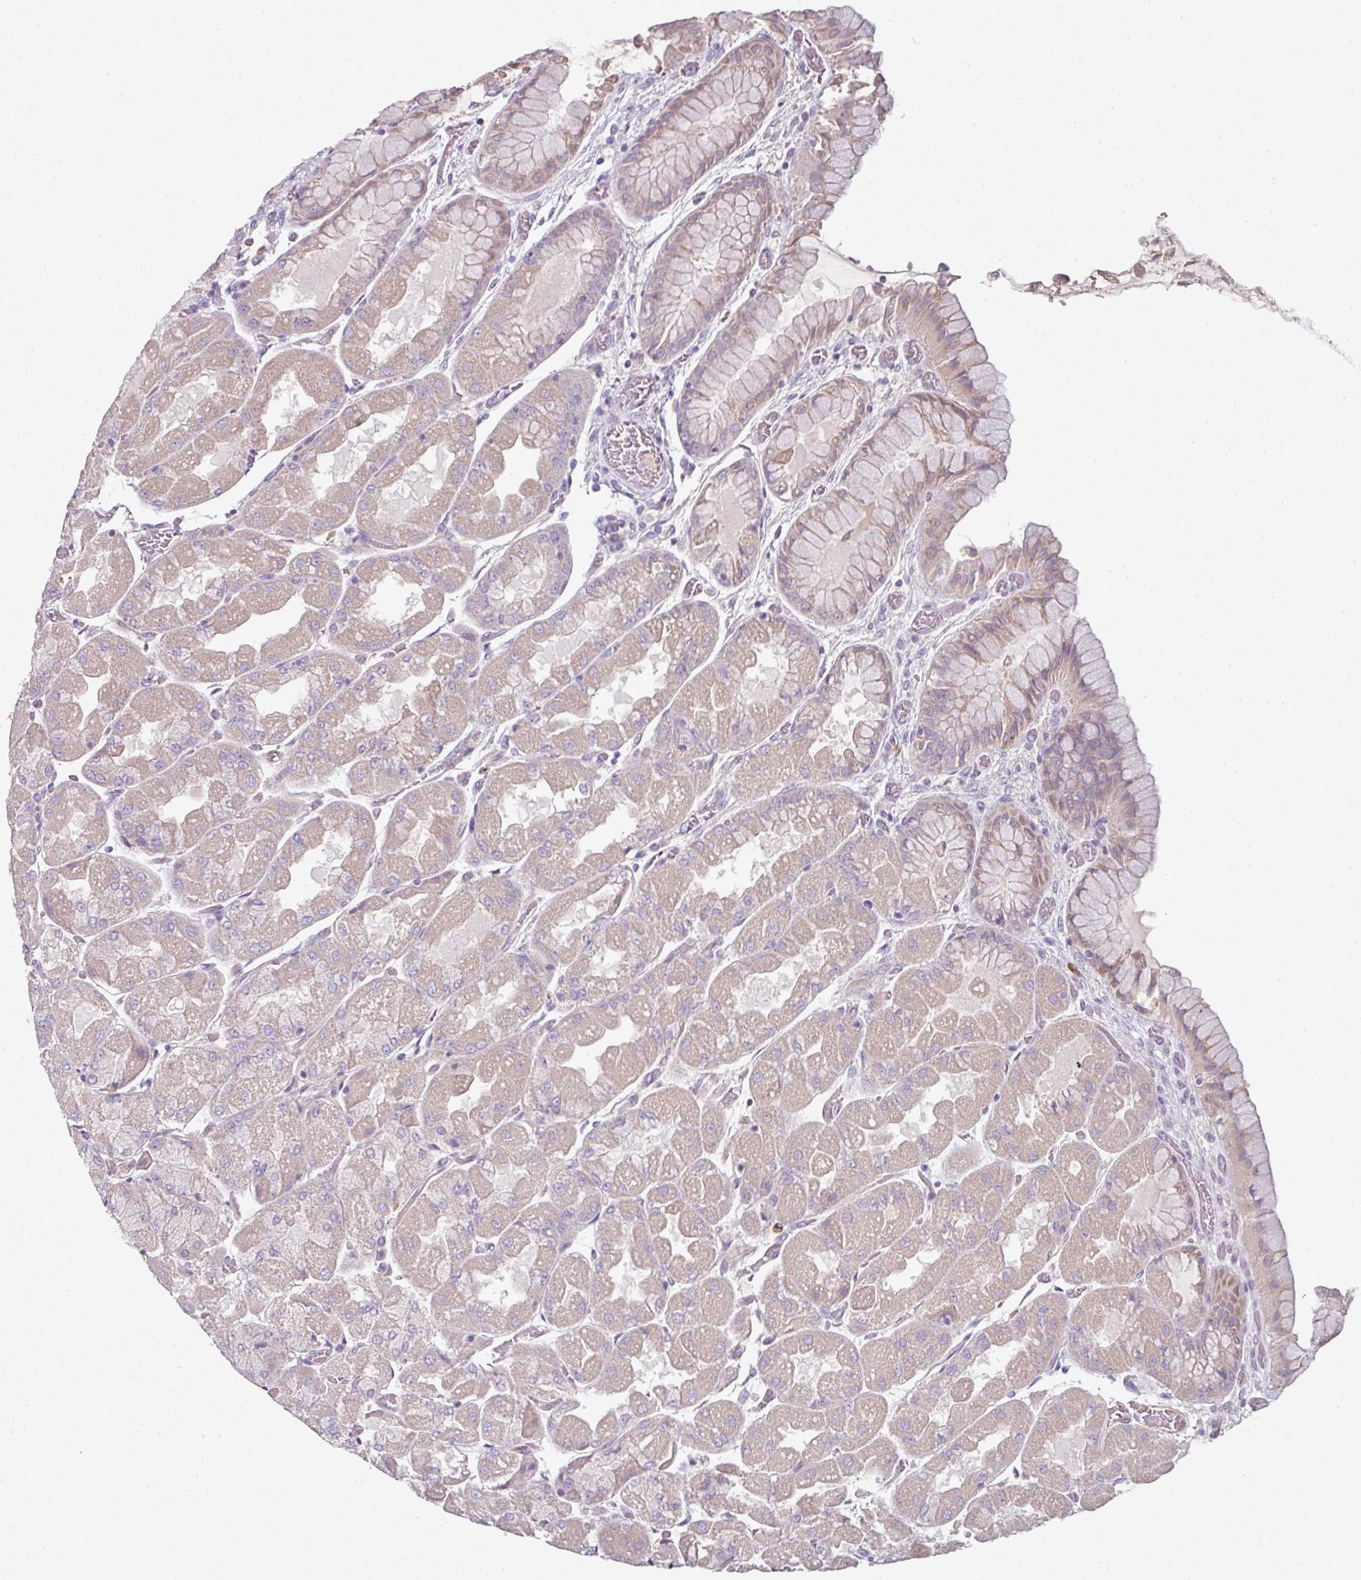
{"staining": {"intensity": "weak", "quantity": "<25%", "location": "cytoplasmic/membranous"}, "tissue": "stomach", "cell_type": "Glandular cells", "image_type": "normal", "snomed": [{"axis": "morphology", "description": "Normal tissue, NOS"}, {"axis": "topography", "description": "Stomach"}], "caption": "IHC image of benign stomach stained for a protein (brown), which displays no expression in glandular cells. (DAB (3,3'-diaminobenzidine) IHC visualized using brightfield microscopy, high magnification).", "gene": "FHAD1", "patient": {"sex": "female", "age": 61}}